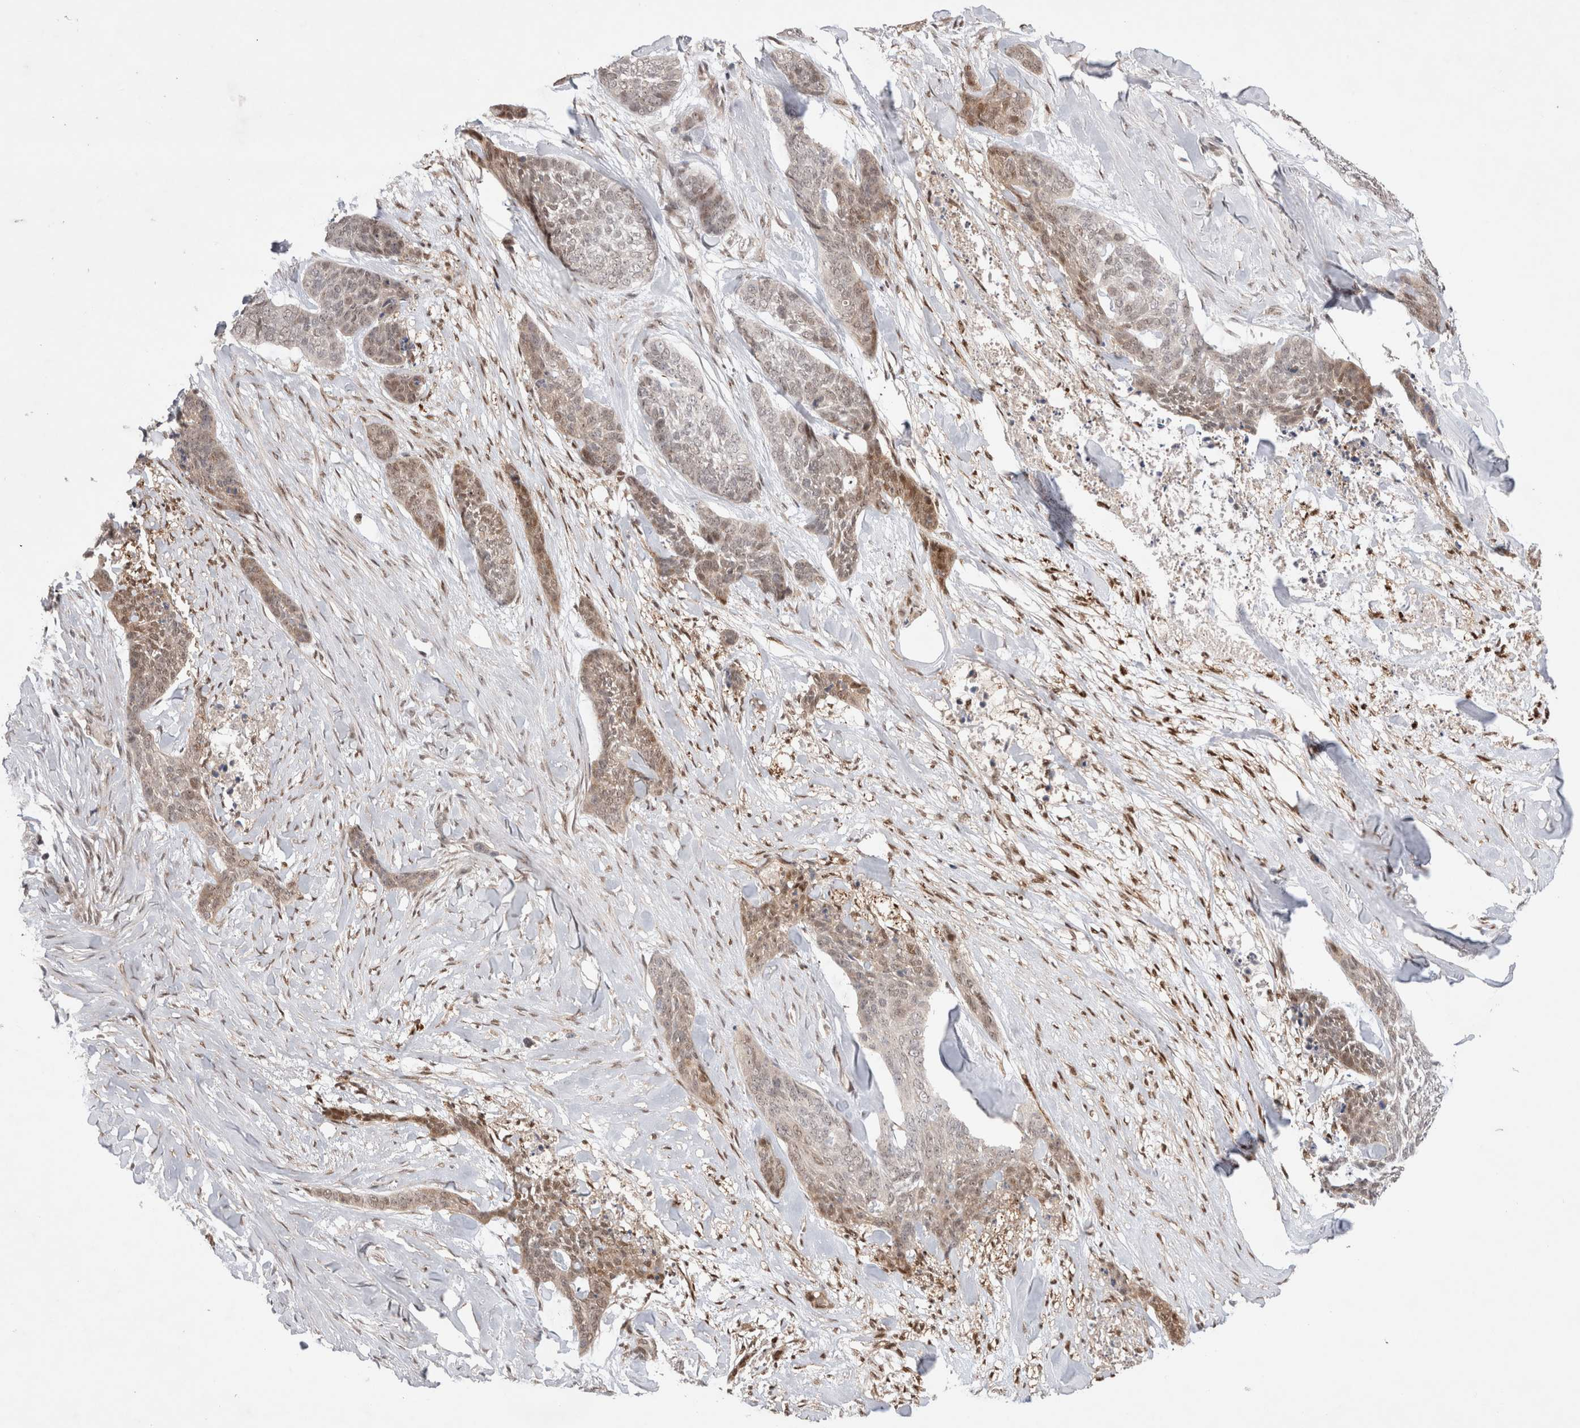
{"staining": {"intensity": "moderate", "quantity": "<25%", "location": "cytoplasmic/membranous,nuclear"}, "tissue": "skin cancer", "cell_type": "Tumor cells", "image_type": "cancer", "snomed": [{"axis": "morphology", "description": "Basal cell carcinoma"}, {"axis": "topography", "description": "Skin"}], "caption": "This micrograph reveals immunohistochemistry staining of basal cell carcinoma (skin), with low moderate cytoplasmic/membranous and nuclear positivity in about <25% of tumor cells.", "gene": "SLC29A1", "patient": {"sex": "female", "age": 64}}